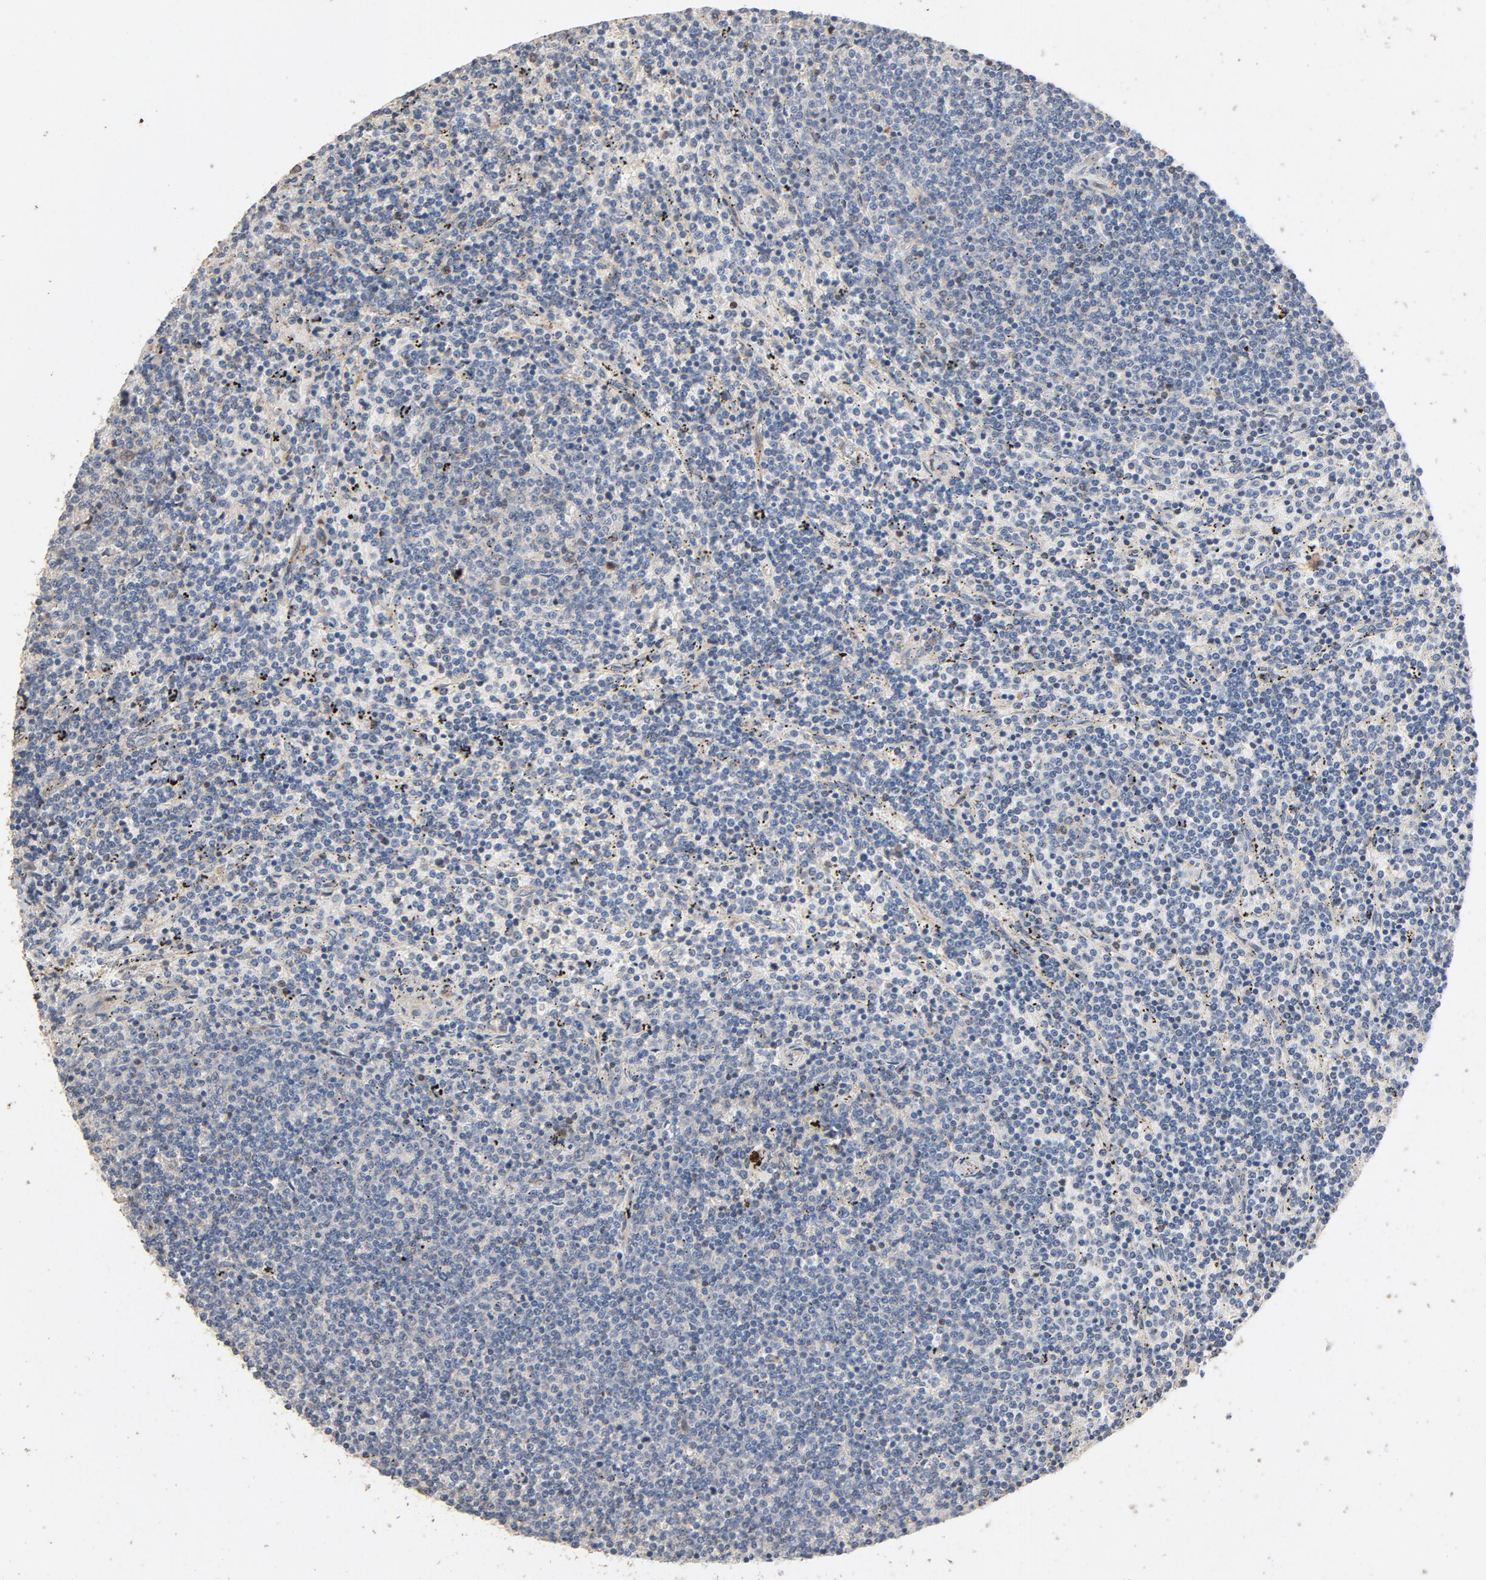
{"staining": {"intensity": "negative", "quantity": "none", "location": "none"}, "tissue": "lymphoma", "cell_type": "Tumor cells", "image_type": "cancer", "snomed": [{"axis": "morphology", "description": "Malignant lymphoma, non-Hodgkin's type, Low grade"}, {"axis": "topography", "description": "Spleen"}], "caption": "Human lymphoma stained for a protein using immunohistochemistry (IHC) demonstrates no positivity in tumor cells.", "gene": "CDK6", "patient": {"sex": "female", "age": 50}}